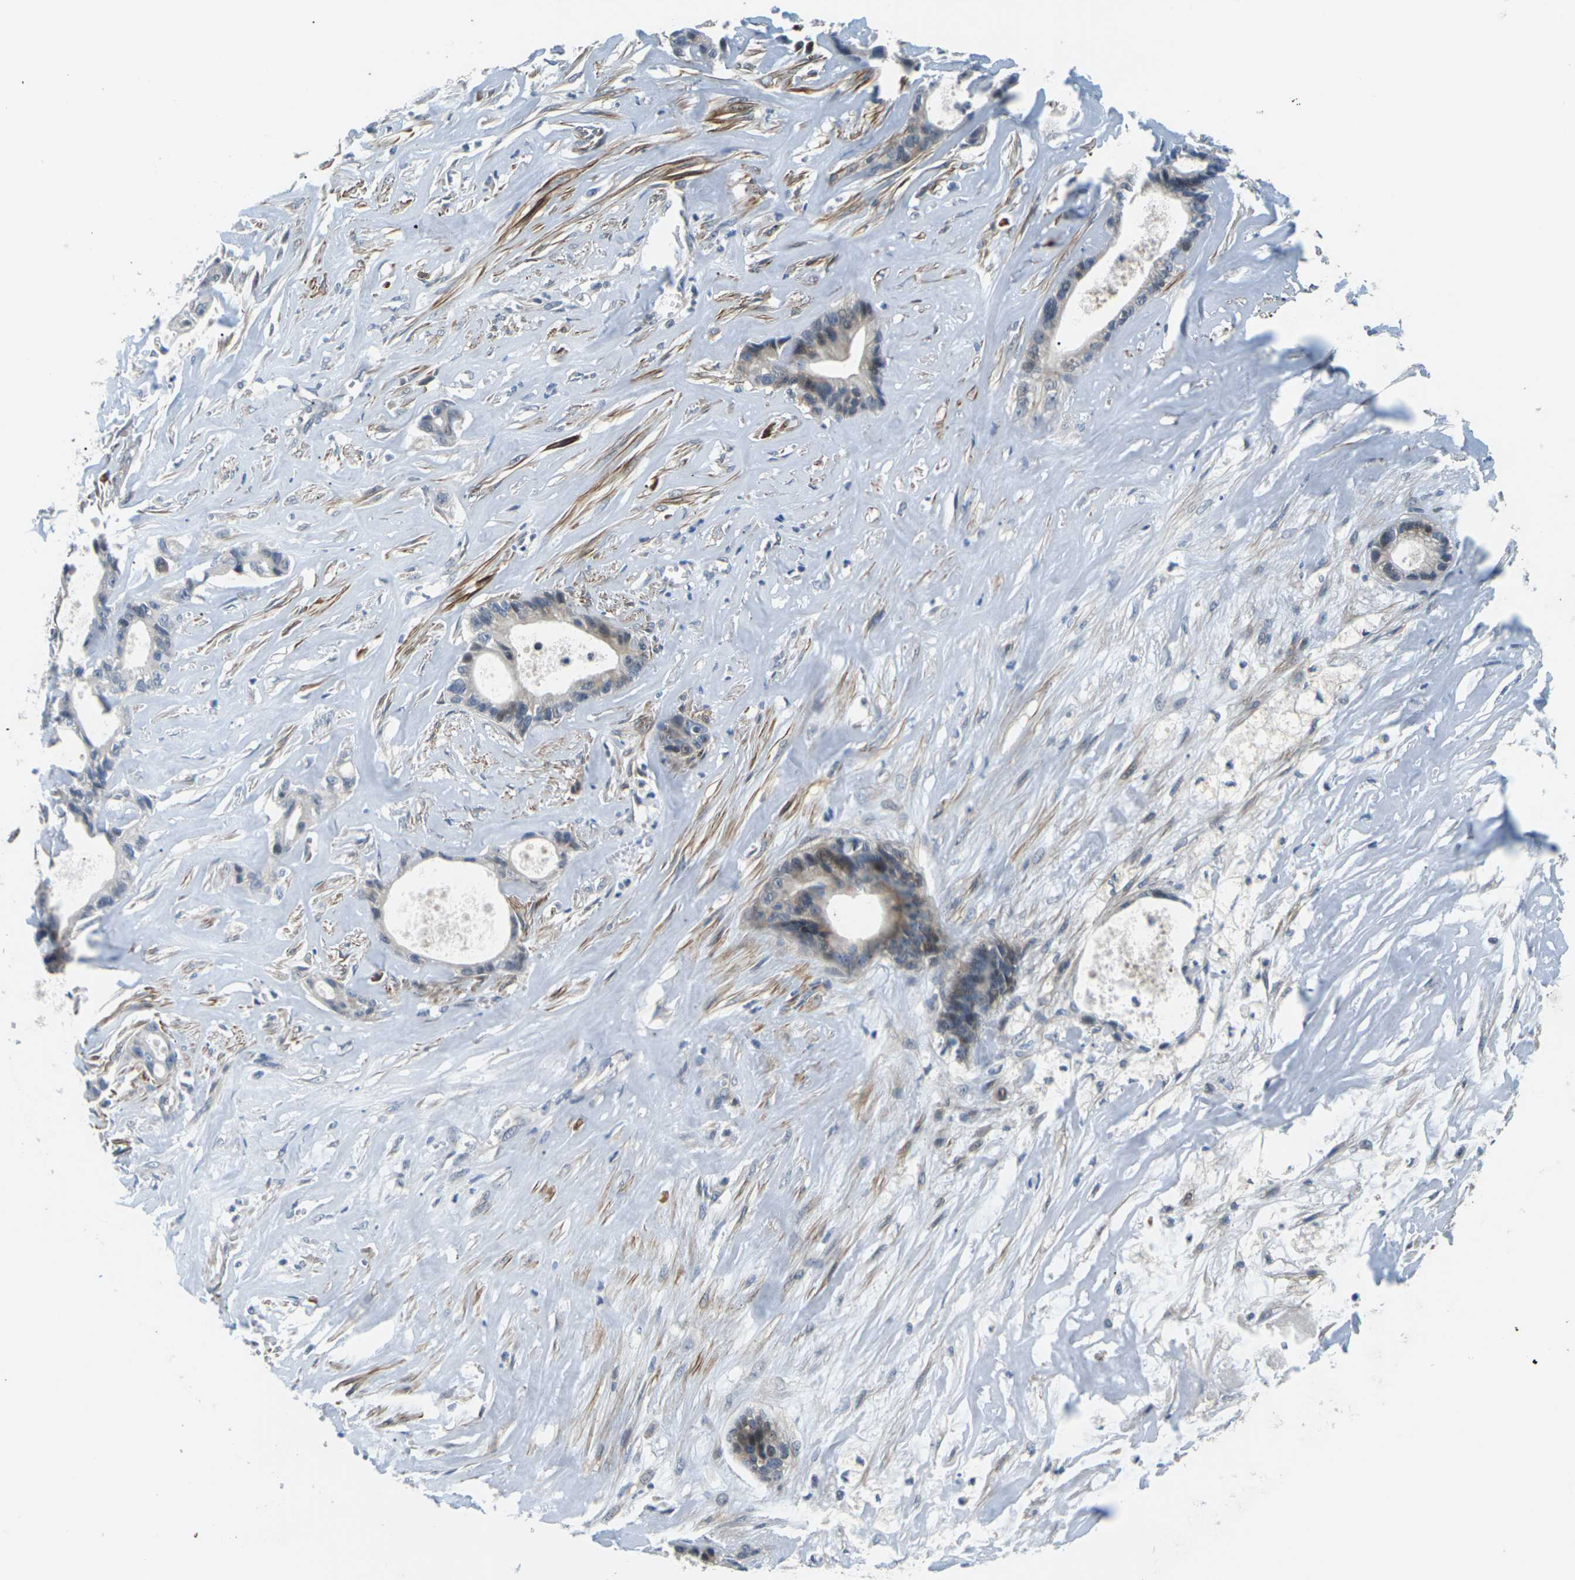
{"staining": {"intensity": "weak", "quantity": "<25%", "location": "cytoplasmic/membranous"}, "tissue": "liver cancer", "cell_type": "Tumor cells", "image_type": "cancer", "snomed": [{"axis": "morphology", "description": "Cholangiocarcinoma"}, {"axis": "topography", "description": "Liver"}], "caption": "There is no significant staining in tumor cells of liver cancer.", "gene": "SLC13A3", "patient": {"sex": "female", "age": 55}}